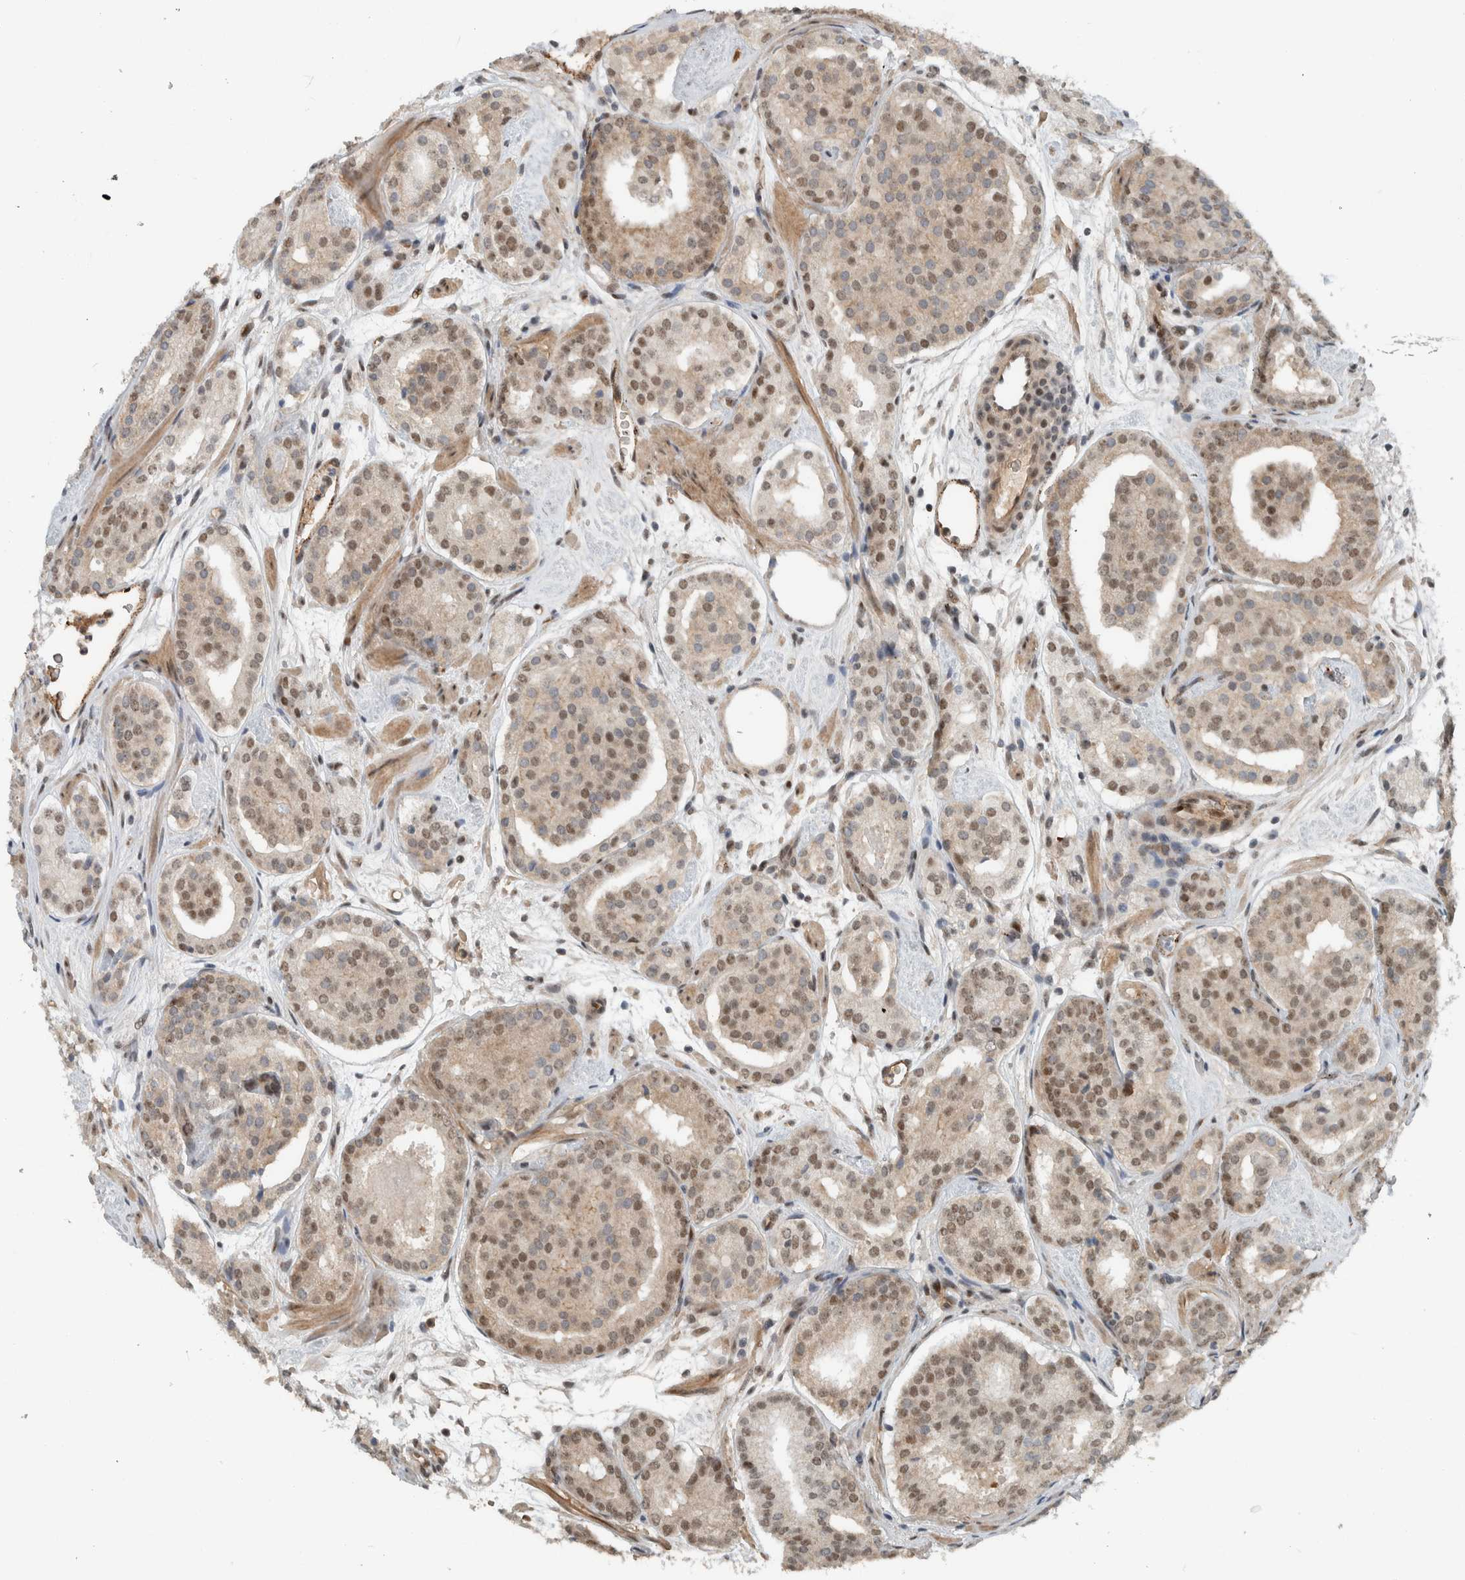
{"staining": {"intensity": "moderate", "quantity": ">75%", "location": "nuclear"}, "tissue": "prostate cancer", "cell_type": "Tumor cells", "image_type": "cancer", "snomed": [{"axis": "morphology", "description": "Adenocarcinoma, Low grade"}, {"axis": "topography", "description": "Prostate"}], "caption": "Prostate cancer (adenocarcinoma (low-grade)) stained for a protein shows moderate nuclear positivity in tumor cells. The staining was performed using DAB (3,3'-diaminobenzidine), with brown indicating positive protein expression. Nuclei are stained blue with hematoxylin.", "gene": "ZFP91", "patient": {"sex": "male", "age": 69}}